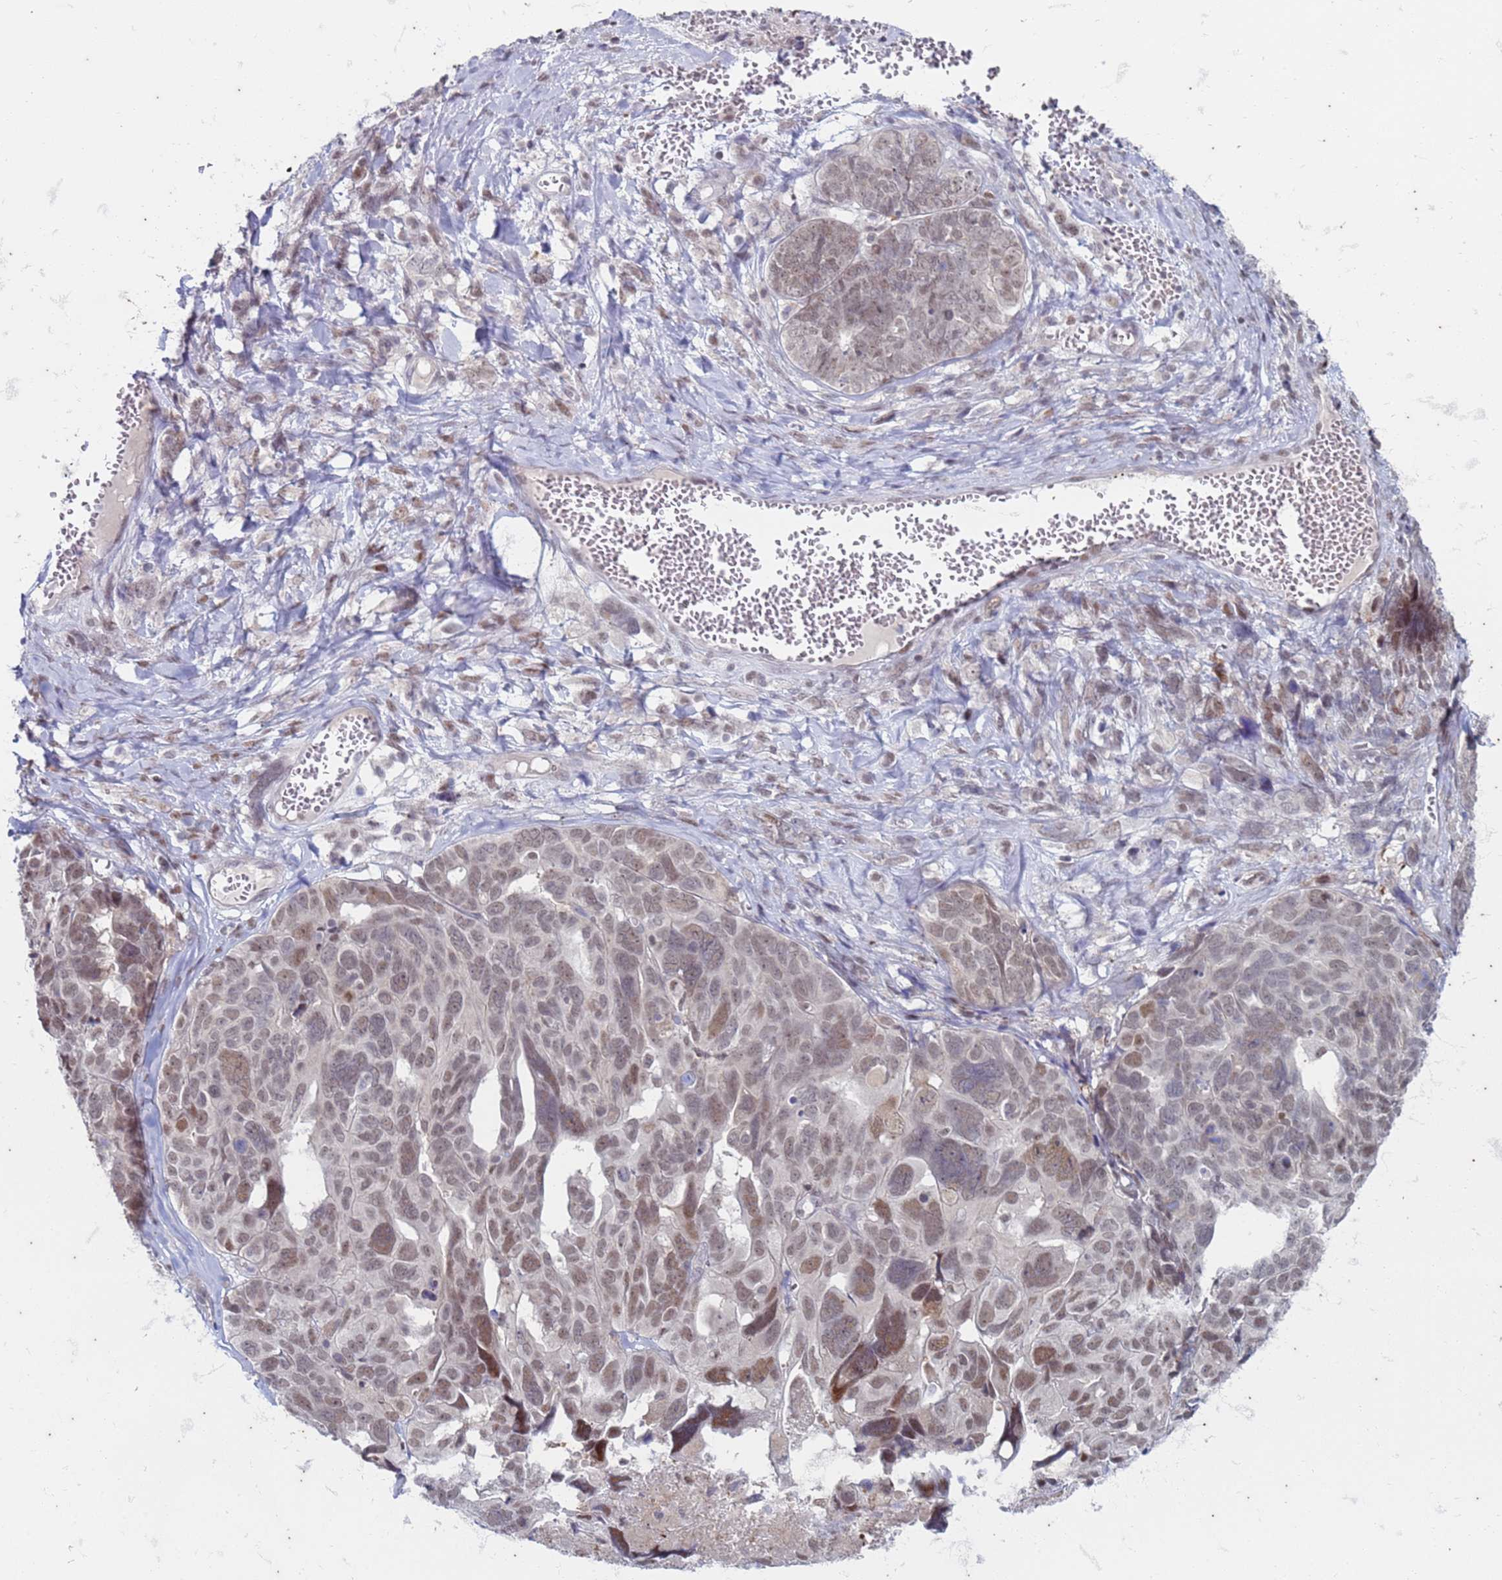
{"staining": {"intensity": "moderate", "quantity": "25%-75%", "location": "nuclear"}, "tissue": "ovarian cancer", "cell_type": "Tumor cells", "image_type": "cancer", "snomed": [{"axis": "morphology", "description": "Cystadenocarcinoma, serous, NOS"}, {"axis": "topography", "description": "Ovary"}], "caption": "About 25%-75% of tumor cells in ovarian serous cystadenocarcinoma display moderate nuclear protein expression as visualized by brown immunohistochemical staining.", "gene": "TRMT6", "patient": {"sex": "female", "age": 79}}